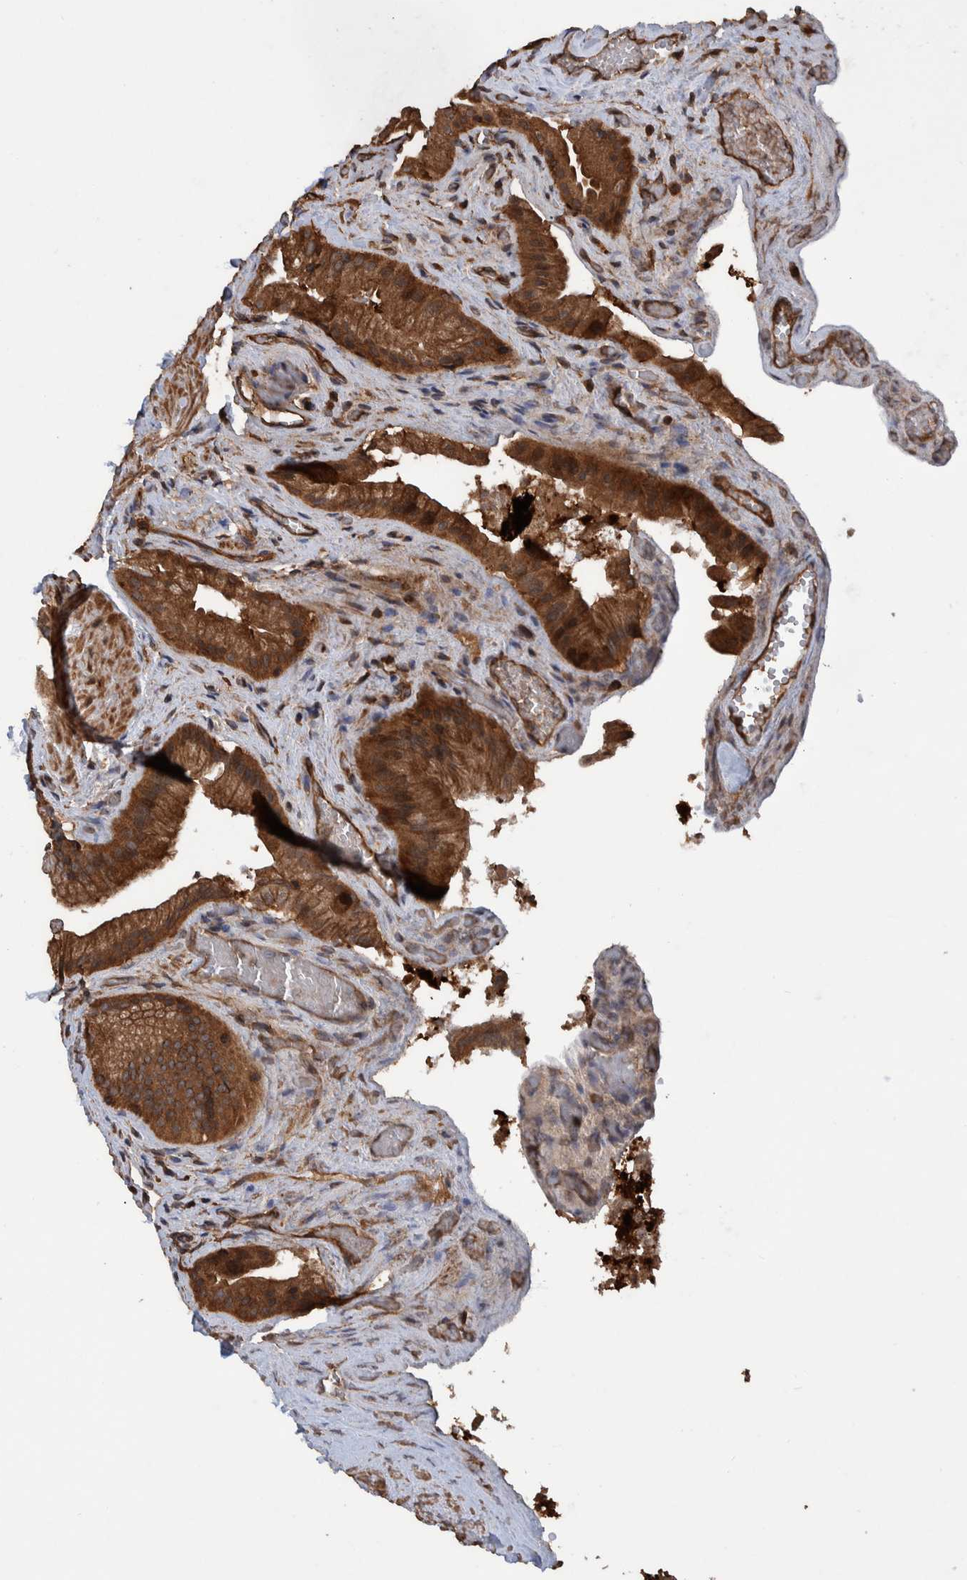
{"staining": {"intensity": "strong", "quantity": ">75%", "location": "cytoplasmic/membranous"}, "tissue": "gallbladder", "cell_type": "Glandular cells", "image_type": "normal", "snomed": [{"axis": "morphology", "description": "Normal tissue, NOS"}, {"axis": "topography", "description": "Gallbladder"}], "caption": "An immunohistochemistry (IHC) micrograph of unremarkable tissue is shown. Protein staining in brown highlights strong cytoplasmic/membranous positivity in gallbladder within glandular cells.", "gene": "VBP1", "patient": {"sex": "male", "age": 49}}